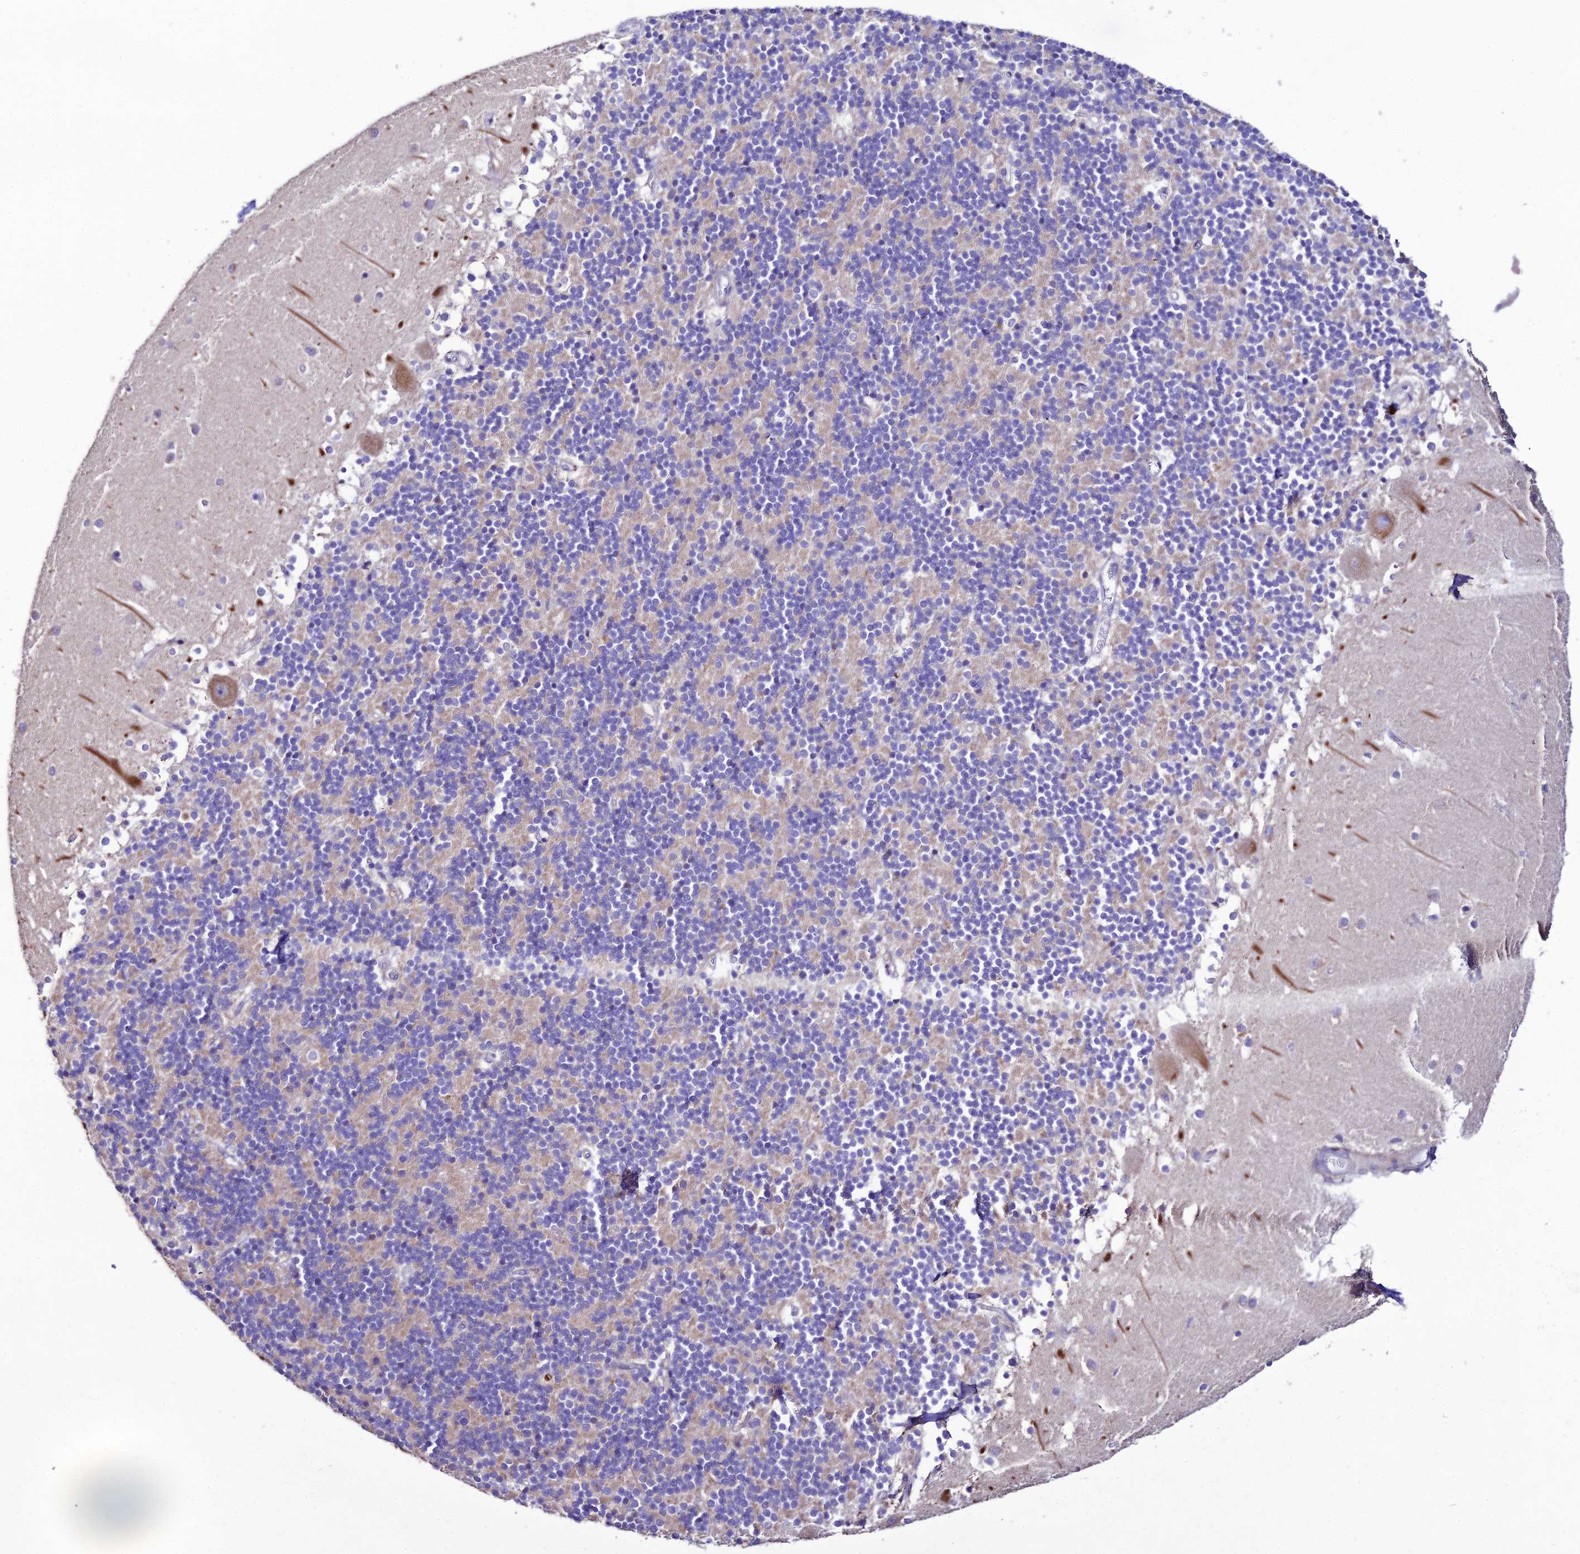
{"staining": {"intensity": "negative", "quantity": "none", "location": "none"}, "tissue": "cerebellum", "cell_type": "Cells in granular layer", "image_type": "normal", "snomed": [{"axis": "morphology", "description": "Normal tissue, NOS"}, {"axis": "topography", "description": "Cerebellum"}], "caption": "Immunohistochemistry (IHC) photomicrograph of benign cerebellum: human cerebellum stained with DAB (3,3'-diaminobenzidine) displays no significant protein positivity in cells in granular layer. Nuclei are stained in blue.", "gene": "PTPRCAP", "patient": {"sex": "male", "age": 54}}